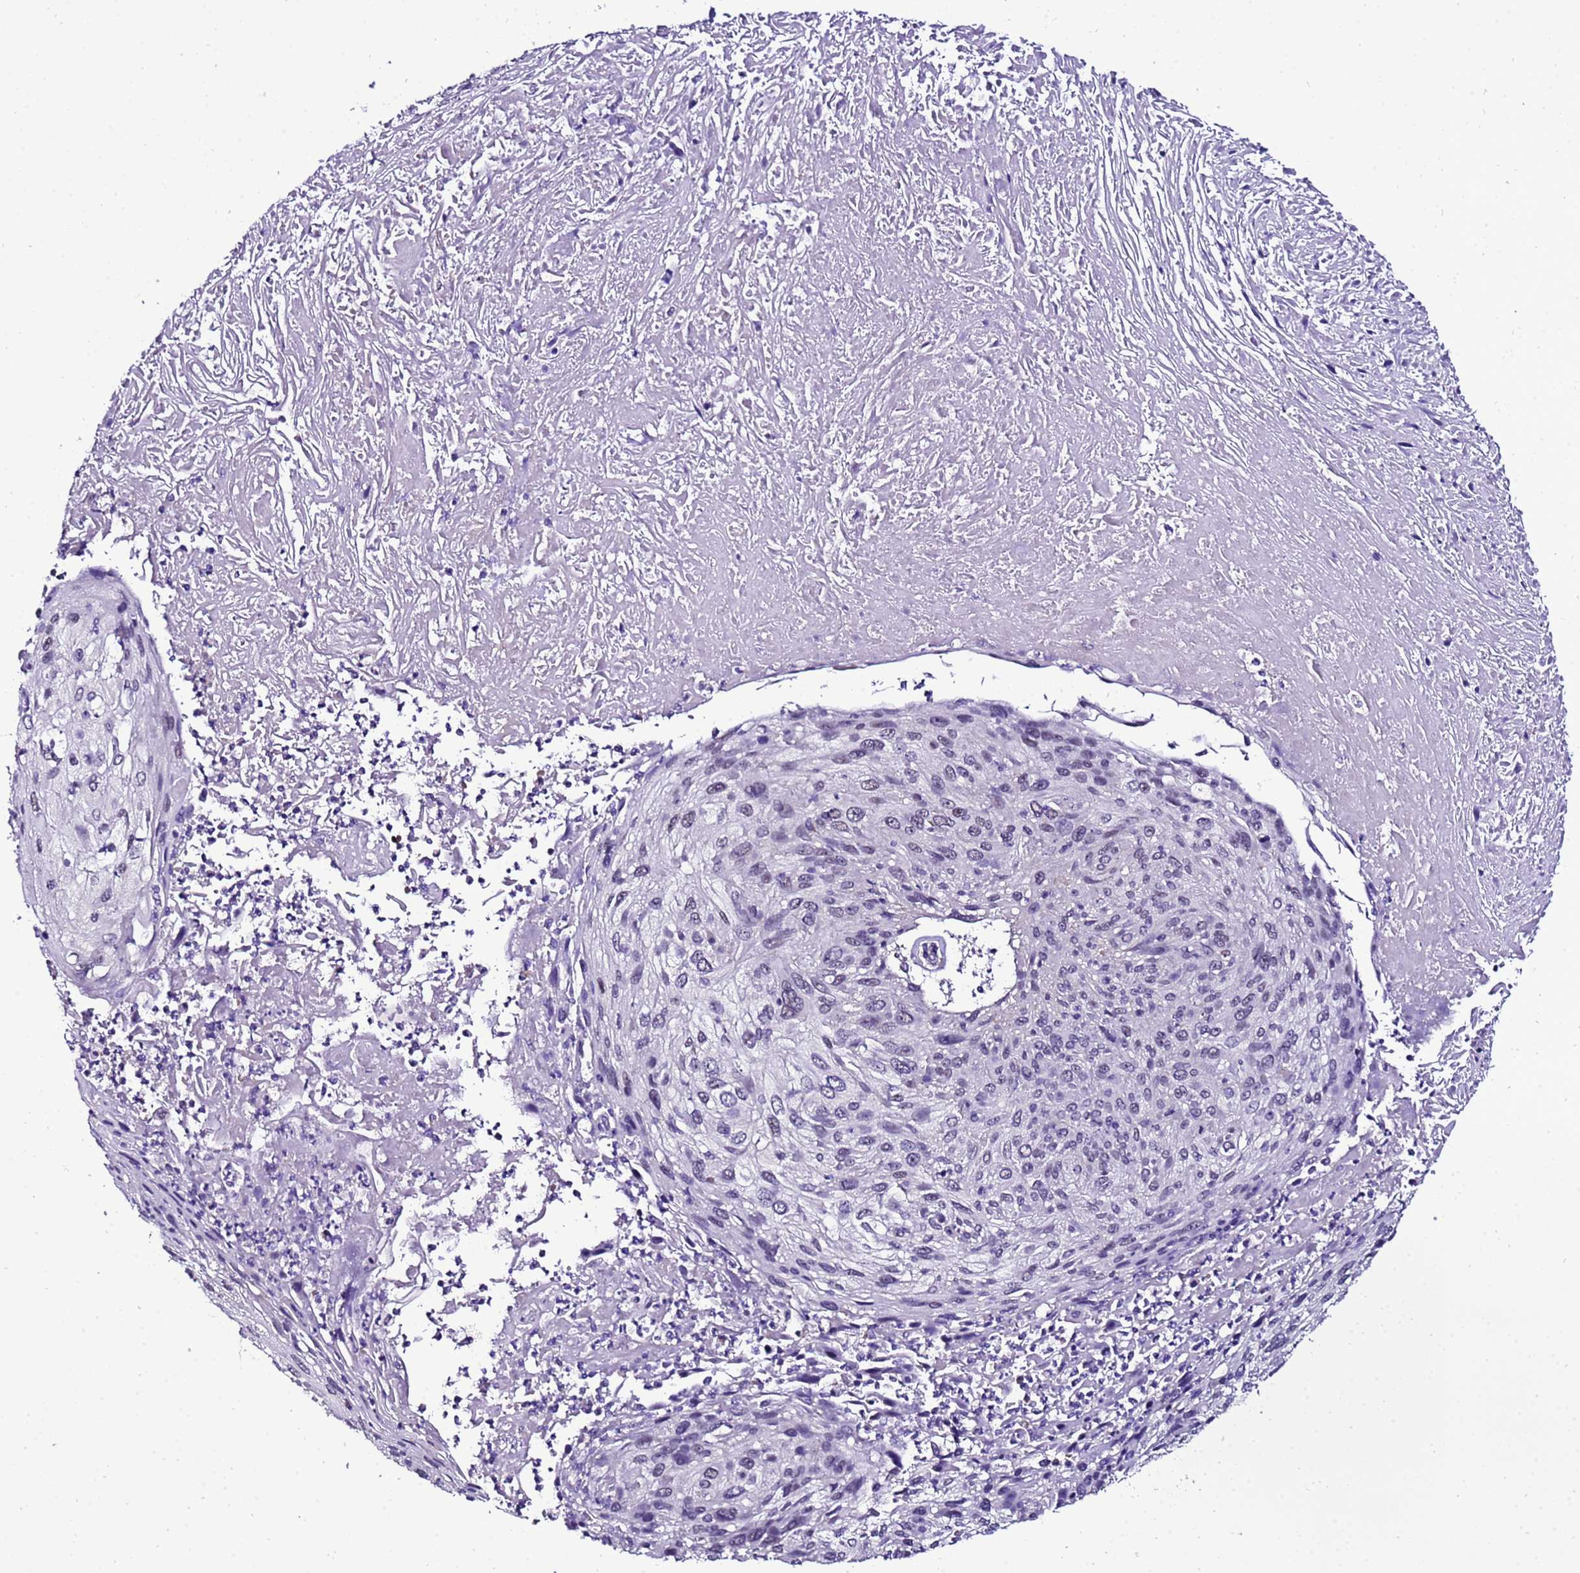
{"staining": {"intensity": "negative", "quantity": "none", "location": "none"}, "tissue": "cervical cancer", "cell_type": "Tumor cells", "image_type": "cancer", "snomed": [{"axis": "morphology", "description": "Squamous cell carcinoma, NOS"}, {"axis": "topography", "description": "Cervix"}], "caption": "The histopathology image exhibits no staining of tumor cells in cervical squamous cell carcinoma.", "gene": "DPH6", "patient": {"sex": "female", "age": 51}}